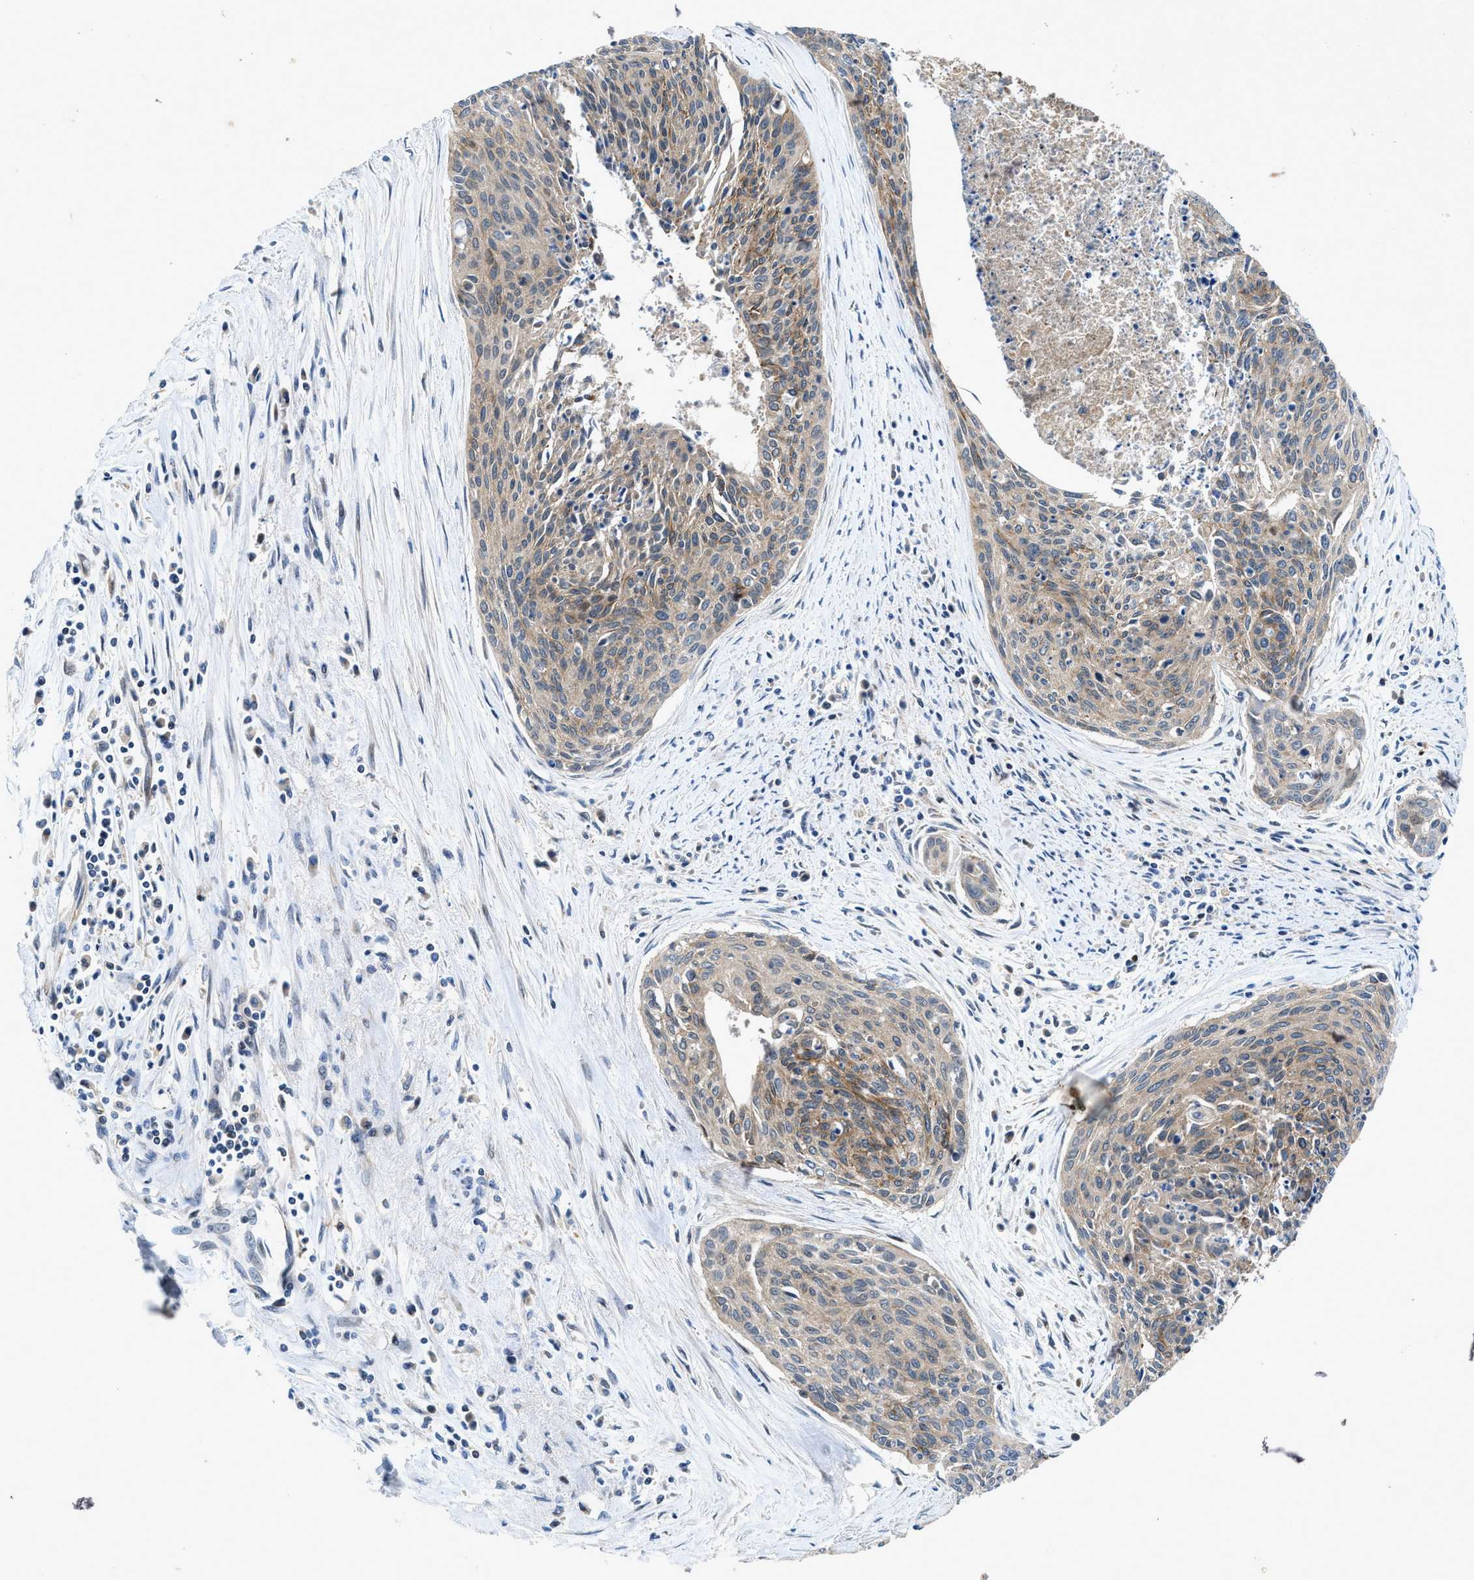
{"staining": {"intensity": "moderate", "quantity": "<25%", "location": "cytoplasmic/membranous"}, "tissue": "cervical cancer", "cell_type": "Tumor cells", "image_type": "cancer", "snomed": [{"axis": "morphology", "description": "Squamous cell carcinoma, NOS"}, {"axis": "topography", "description": "Cervix"}], "caption": "The histopathology image displays immunohistochemical staining of cervical cancer (squamous cell carcinoma). There is moderate cytoplasmic/membranous expression is appreciated in about <25% of tumor cells. (Stains: DAB (3,3'-diaminobenzidine) in brown, nuclei in blue, Microscopy: brightfield microscopy at high magnification).", "gene": "URGCP", "patient": {"sex": "female", "age": 55}}